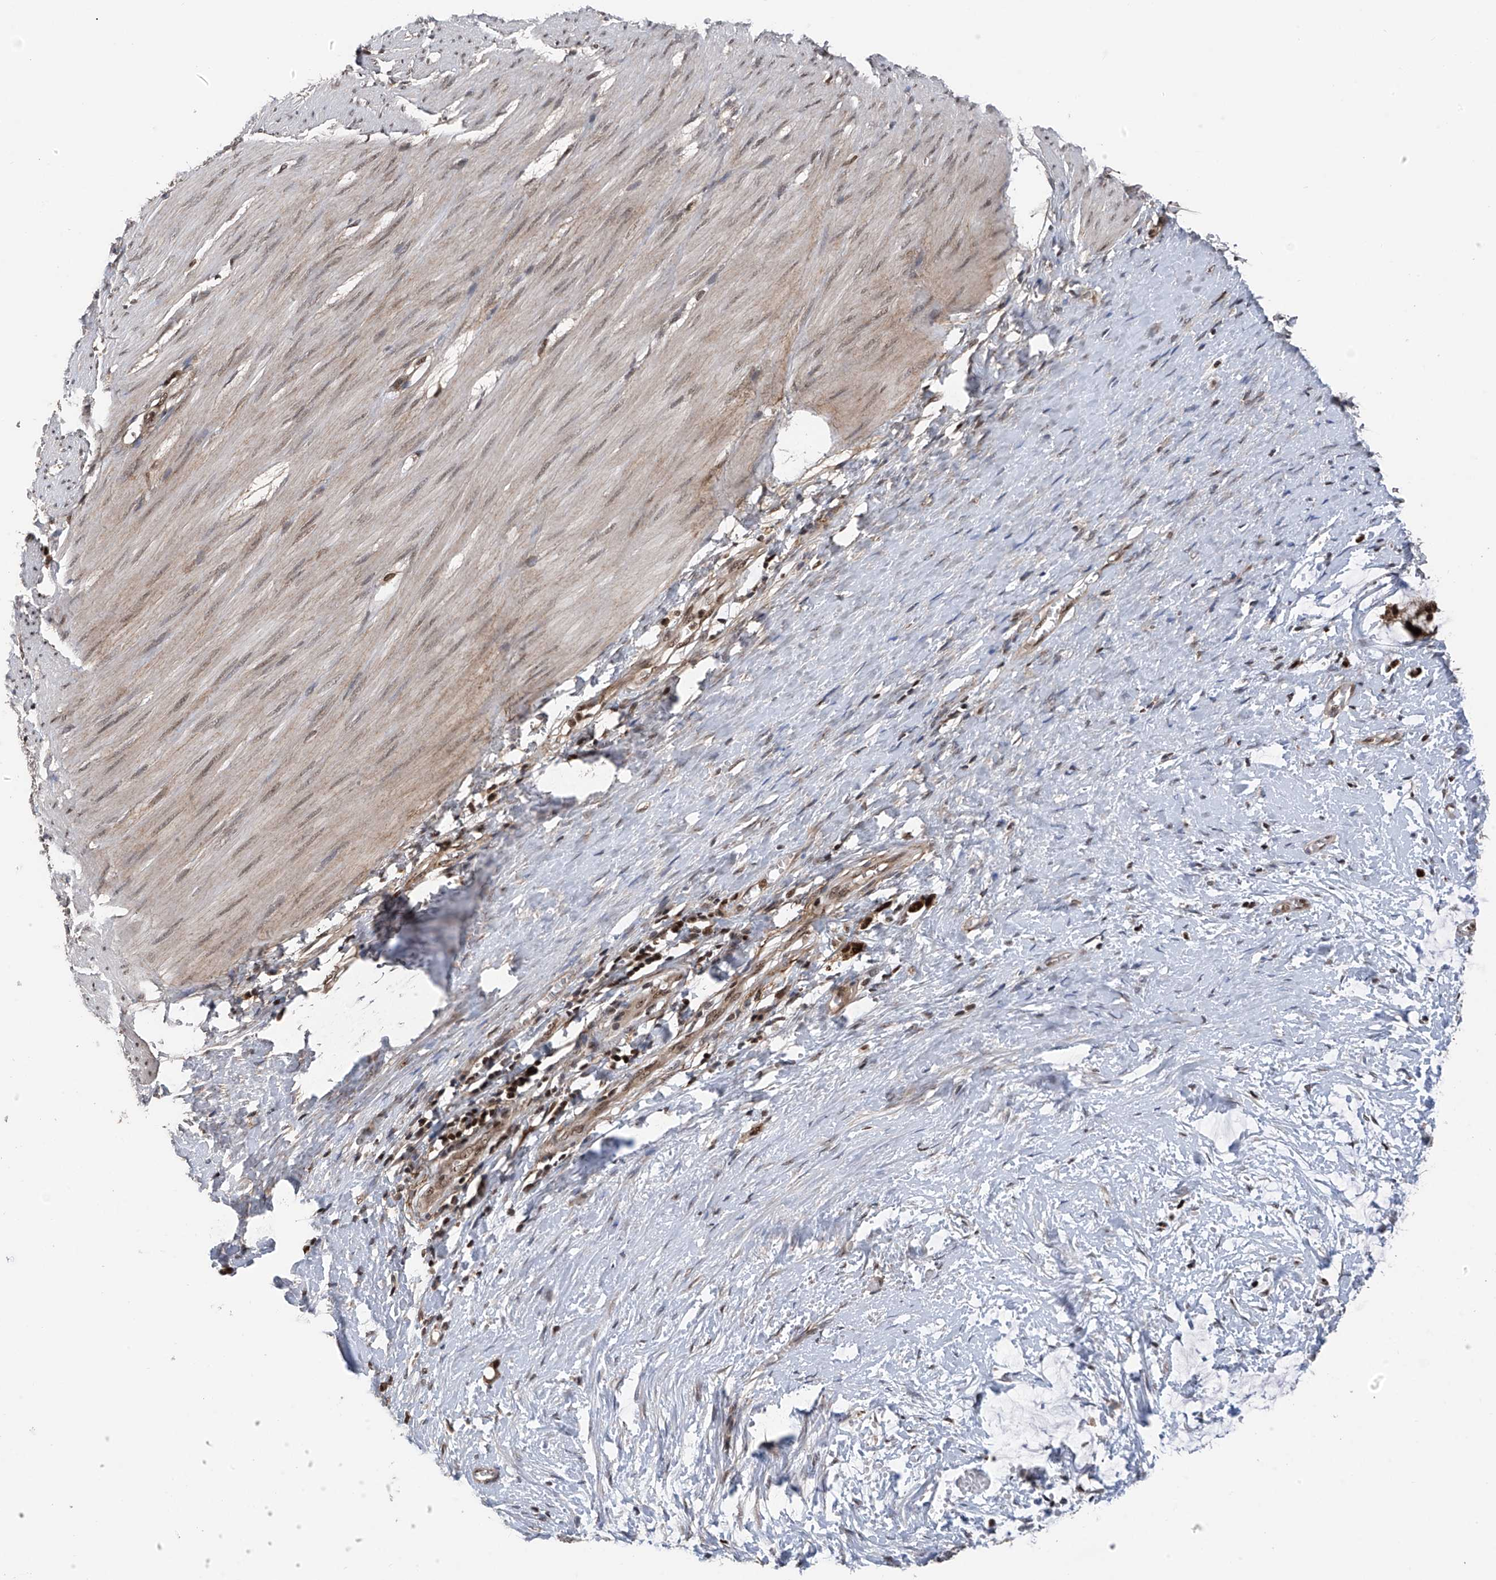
{"staining": {"intensity": "weak", "quantity": ">75%", "location": "cytoplasmic/membranous,nuclear"}, "tissue": "smooth muscle", "cell_type": "Smooth muscle cells", "image_type": "normal", "snomed": [{"axis": "morphology", "description": "Normal tissue, NOS"}, {"axis": "morphology", "description": "Adenocarcinoma, NOS"}, {"axis": "topography", "description": "Colon"}, {"axis": "topography", "description": "Peripheral nerve tissue"}], "caption": "Protein staining exhibits weak cytoplasmic/membranous,nuclear expression in about >75% of smooth muscle cells in benign smooth muscle. The staining is performed using DAB (3,3'-diaminobenzidine) brown chromogen to label protein expression. The nuclei are counter-stained blue using hematoxylin.", "gene": "DNAJC9", "patient": {"sex": "male", "age": 14}}